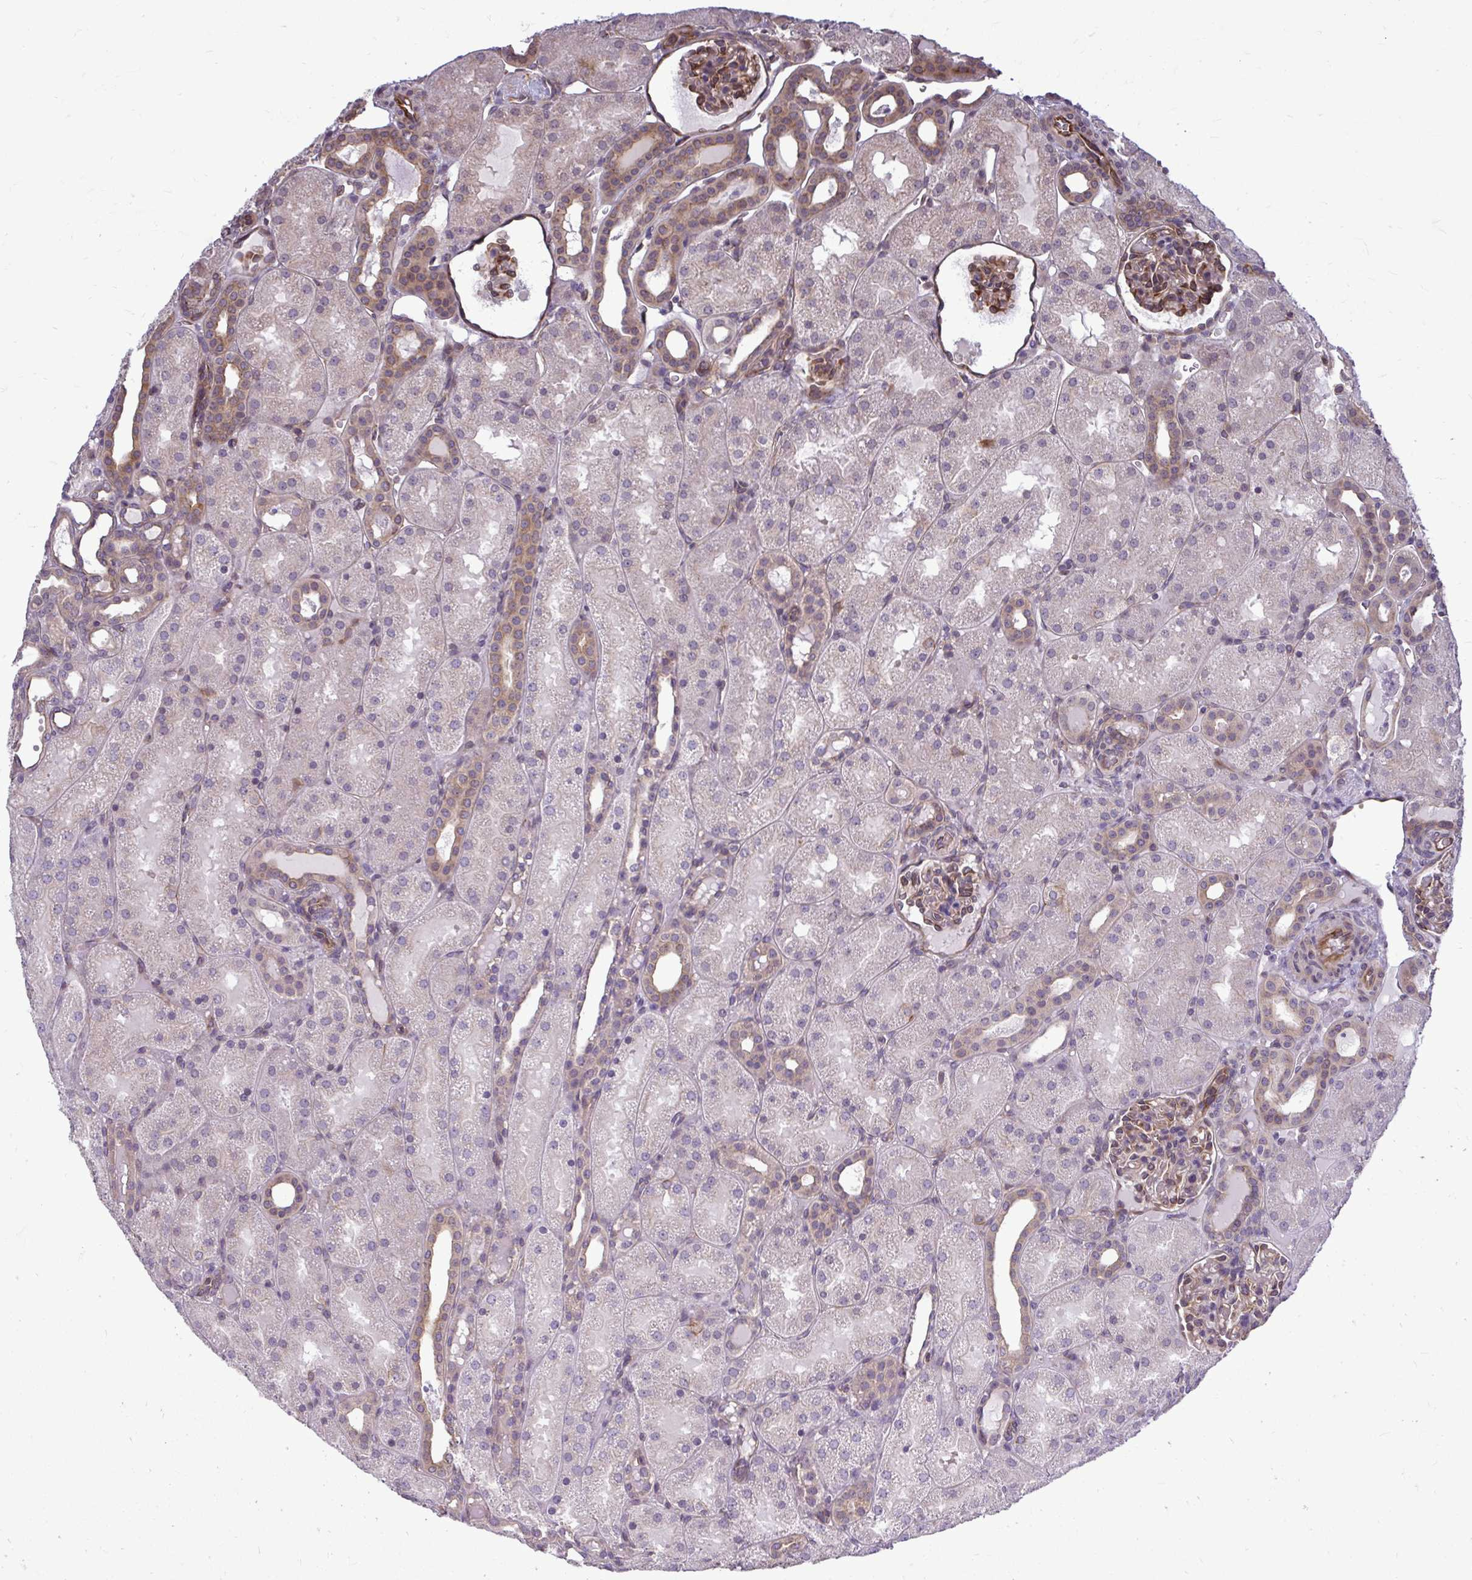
{"staining": {"intensity": "moderate", "quantity": "25%-75%", "location": "cytoplasmic/membranous"}, "tissue": "kidney", "cell_type": "Cells in glomeruli", "image_type": "normal", "snomed": [{"axis": "morphology", "description": "Normal tissue, NOS"}, {"axis": "topography", "description": "Kidney"}], "caption": "Protein positivity by immunohistochemistry (IHC) demonstrates moderate cytoplasmic/membranous expression in about 25%-75% of cells in glomeruli in unremarkable kidney. (Brightfield microscopy of DAB IHC at high magnification).", "gene": "FUT10", "patient": {"sex": "male", "age": 2}}